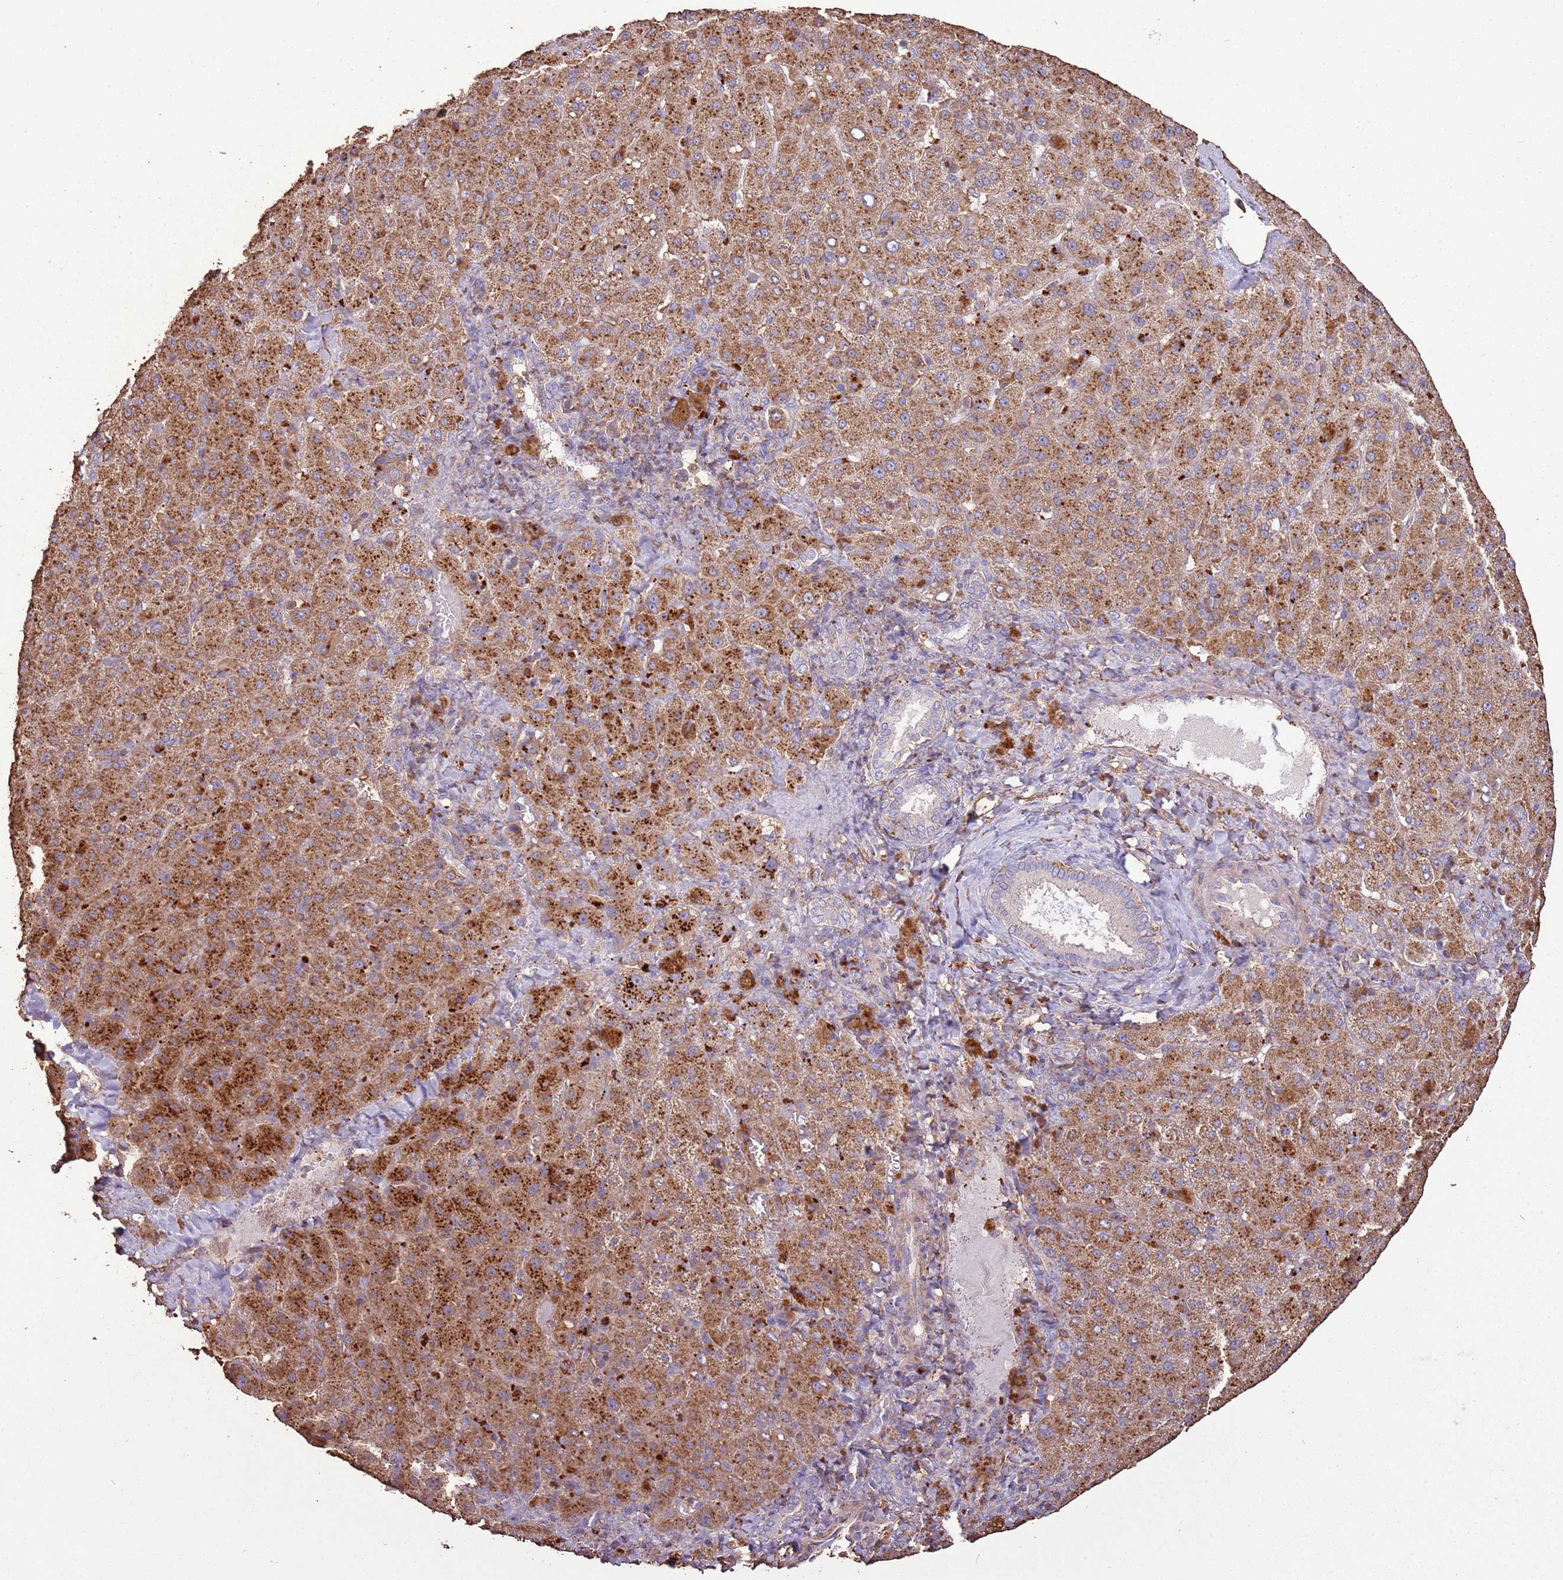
{"staining": {"intensity": "strong", "quantity": ">75%", "location": "cytoplasmic/membranous"}, "tissue": "liver cancer", "cell_type": "Tumor cells", "image_type": "cancer", "snomed": [{"axis": "morphology", "description": "Carcinoma, Hepatocellular, NOS"}, {"axis": "topography", "description": "Liver"}], "caption": "Strong cytoplasmic/membranous expression is identified in about >75% of tumor cells in liver cancer.", "gene": "ARL10", "patient": {"sex": "female", "age": 58}}